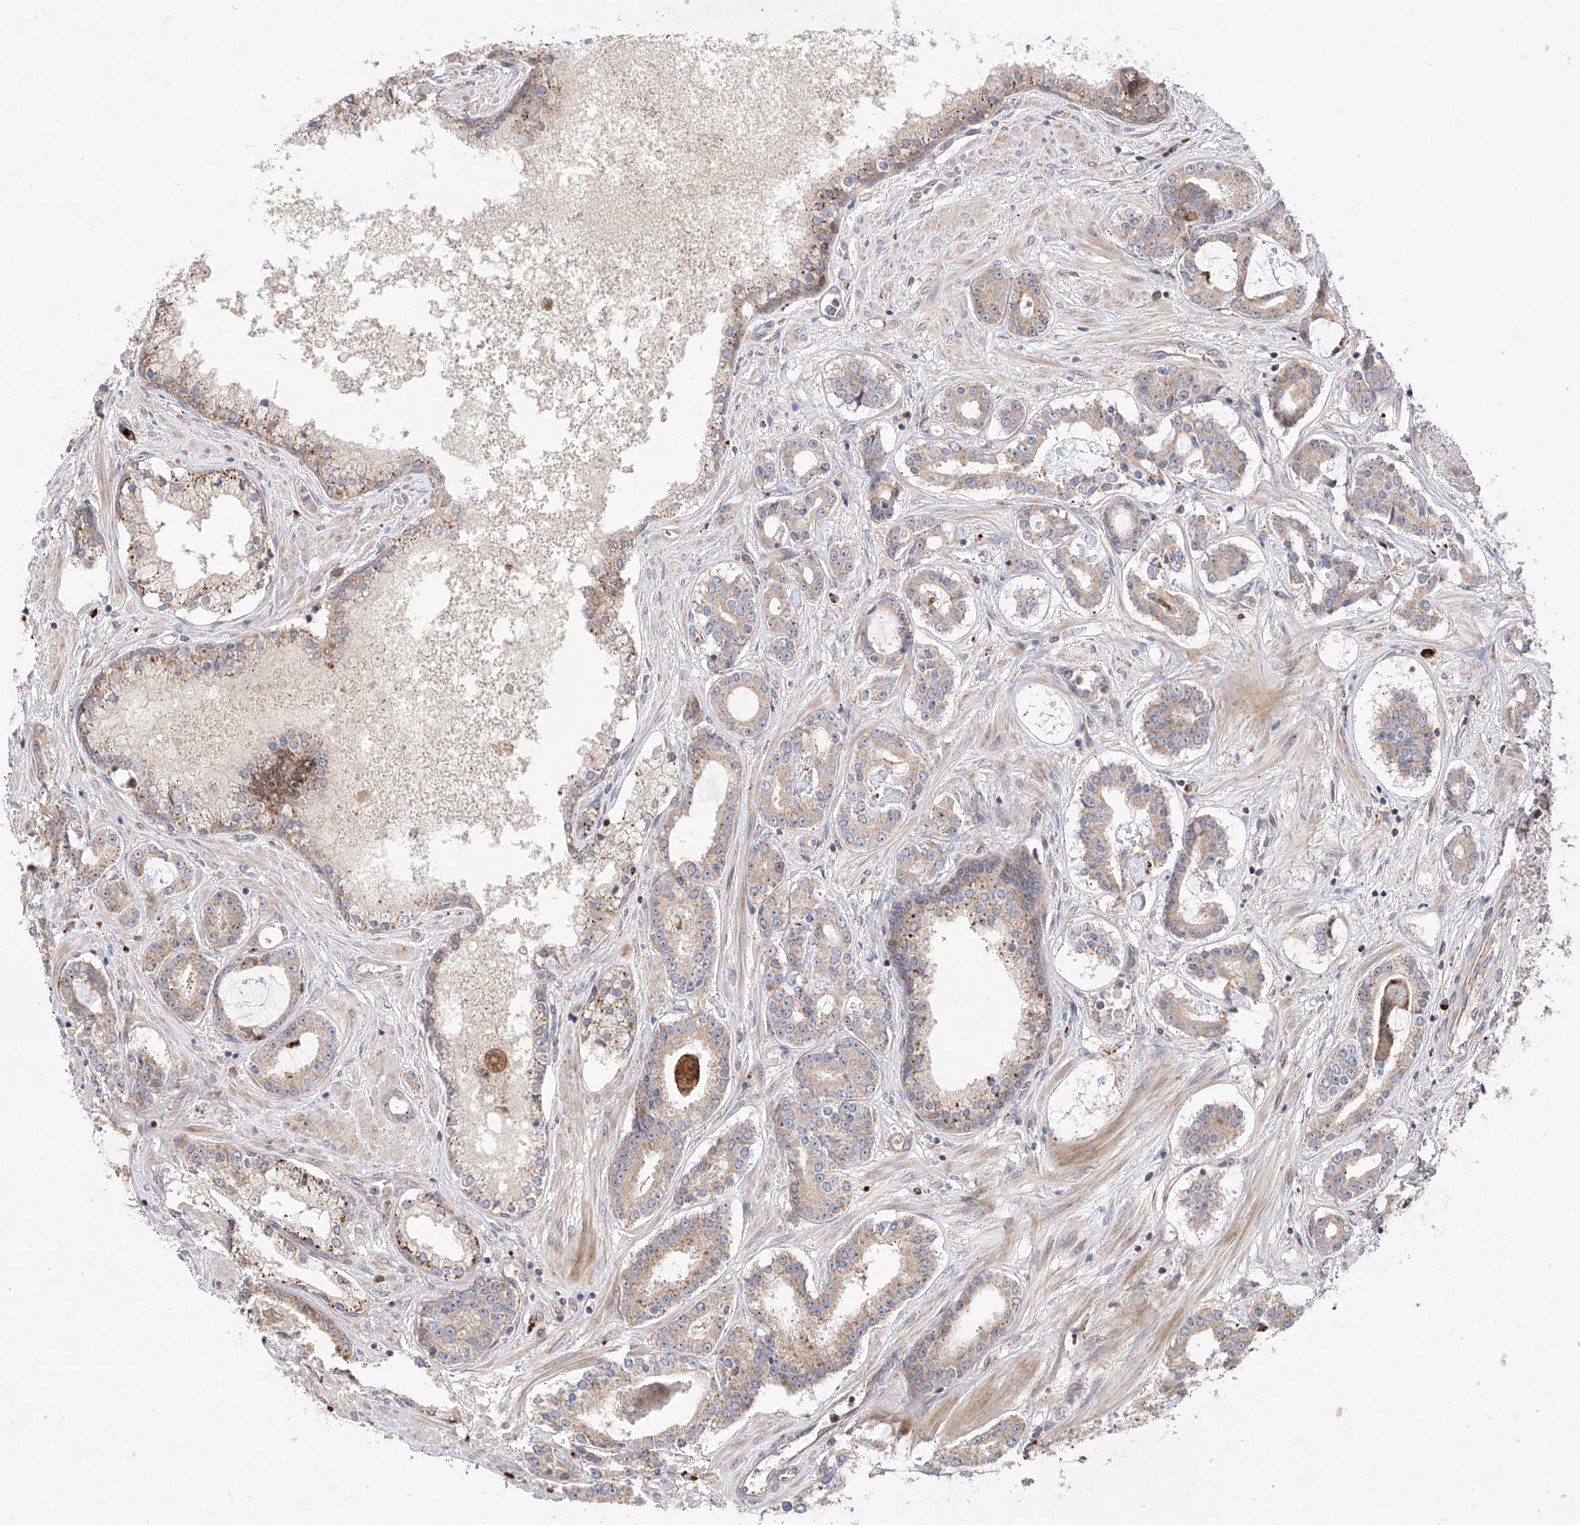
{"staining": {"intensity": "moderate", "quantity": "<25%", "location": "cytoplasmic/membranous"}, "tissue": "prostate cancer", "cell_type": "Tumor cells", "image_type": "cancer", "snomed": [{"axis": "morphology", "description": "Adenocarcinoma, High grade"}, {"axis": "topography", "description": "Prostate"}], "caption": "Immunohistochemistry (DAB (3,3'-diaminobenzidine)) staining of human prostate adenocarcinoma (high-grade) reveals moderate cytoplasmic/membranous protein staining in about <25% of tumor cells. The protein is stained brown, and the nuclei are stained in blue (DAB (3,3'-diaminobenzidine) IHC with brightfield microscopy, high magnification).", "gene": "DIRAS3", "patient": {"sex": "male", "age": 58}}